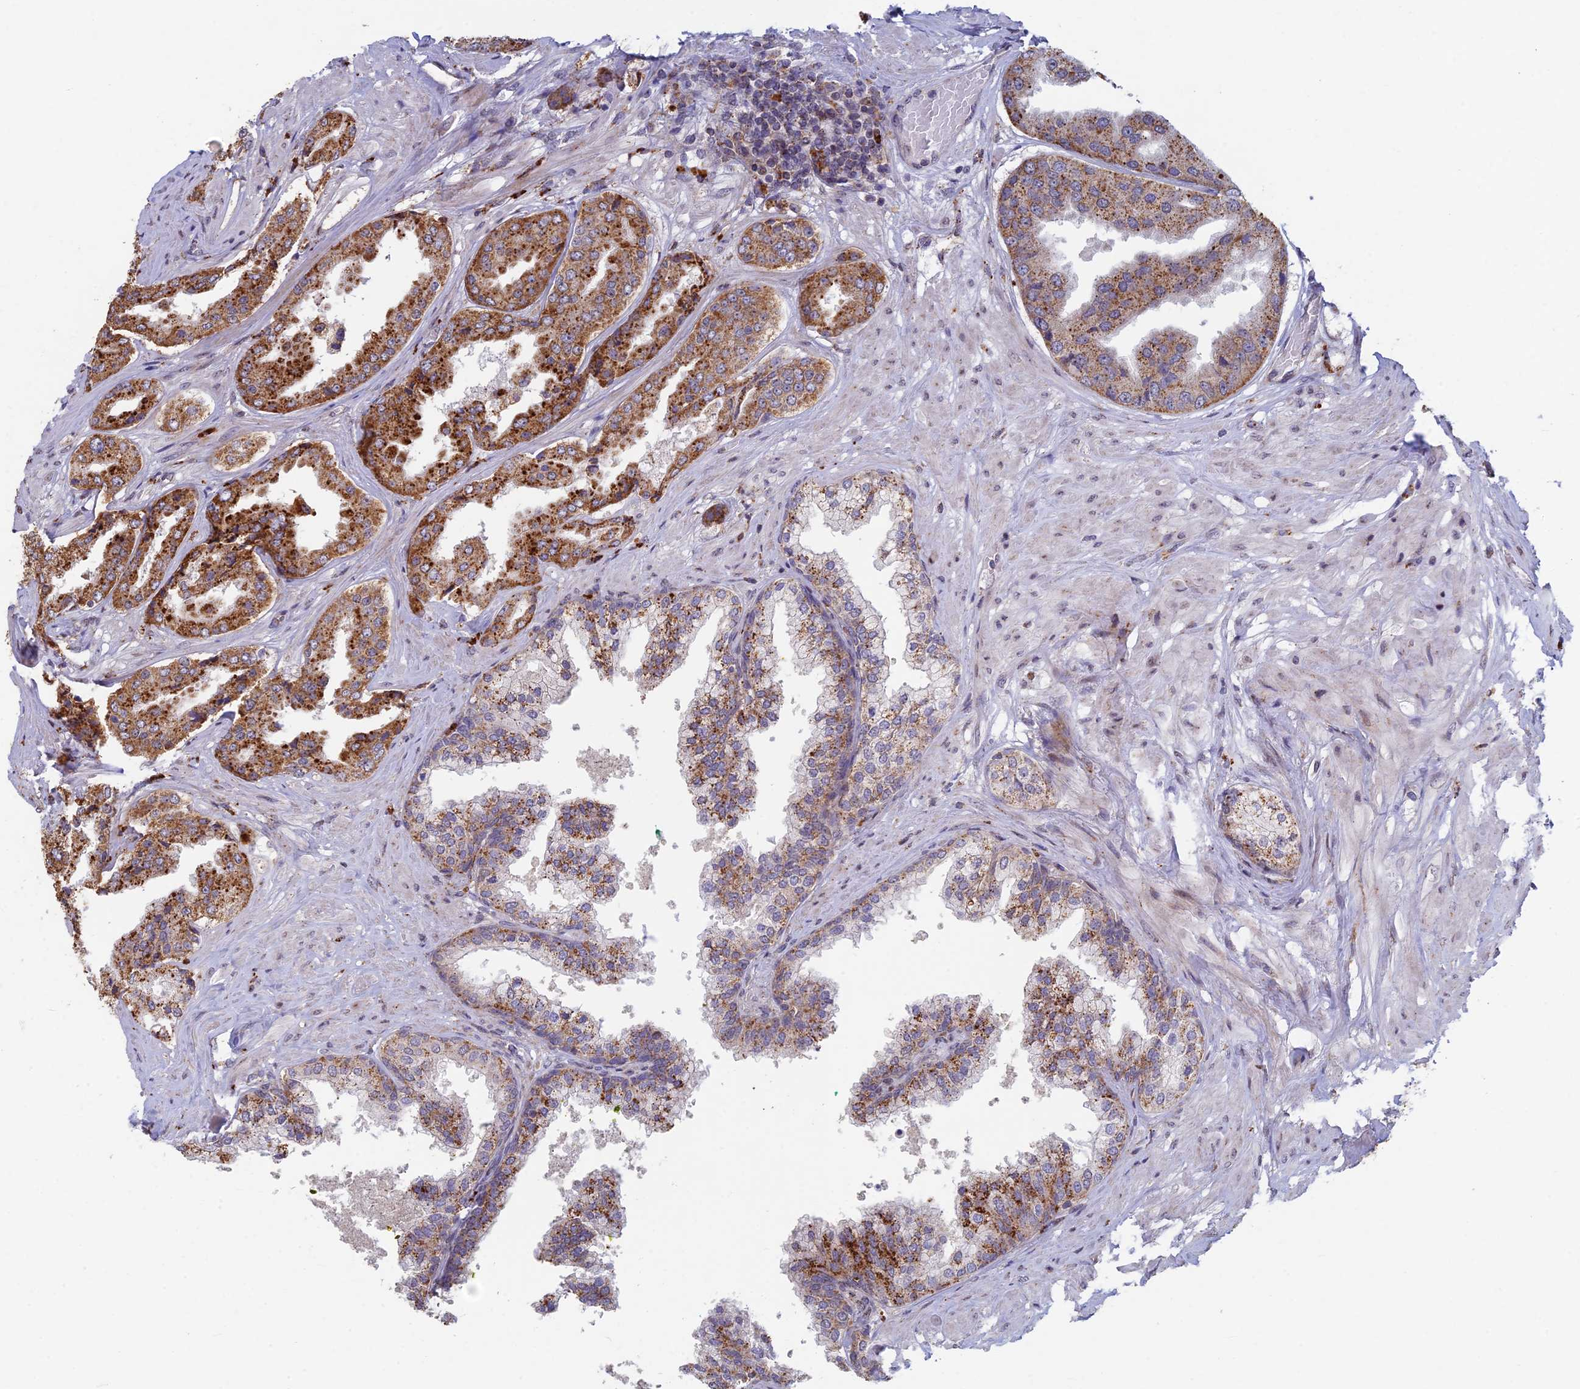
{"staining": {"intensity": "strong", "quantity": ">75%", "location": "cytoplasmic/membranous"}, "tissue": "prostate cancer", "cell_type": "Tumor cells", "image_type": "cancer", "snomed": [{"axis": "morphology", "description": "Adenocarcinoma, High grade"}, {"axis": "topography", "description": "Prostate"}], "caption": "This micrograph demonstrates prostate cancer (adenocarcinoma (high-grade)) stained with IHC to label a protein in brown. The cytoplasmic/membranous of tumor cells show strong positivity for the protein. Nuclei are counter-stained blue.", "gene": "FOXS1", "patient": {"sex": "male", "age": 63}}